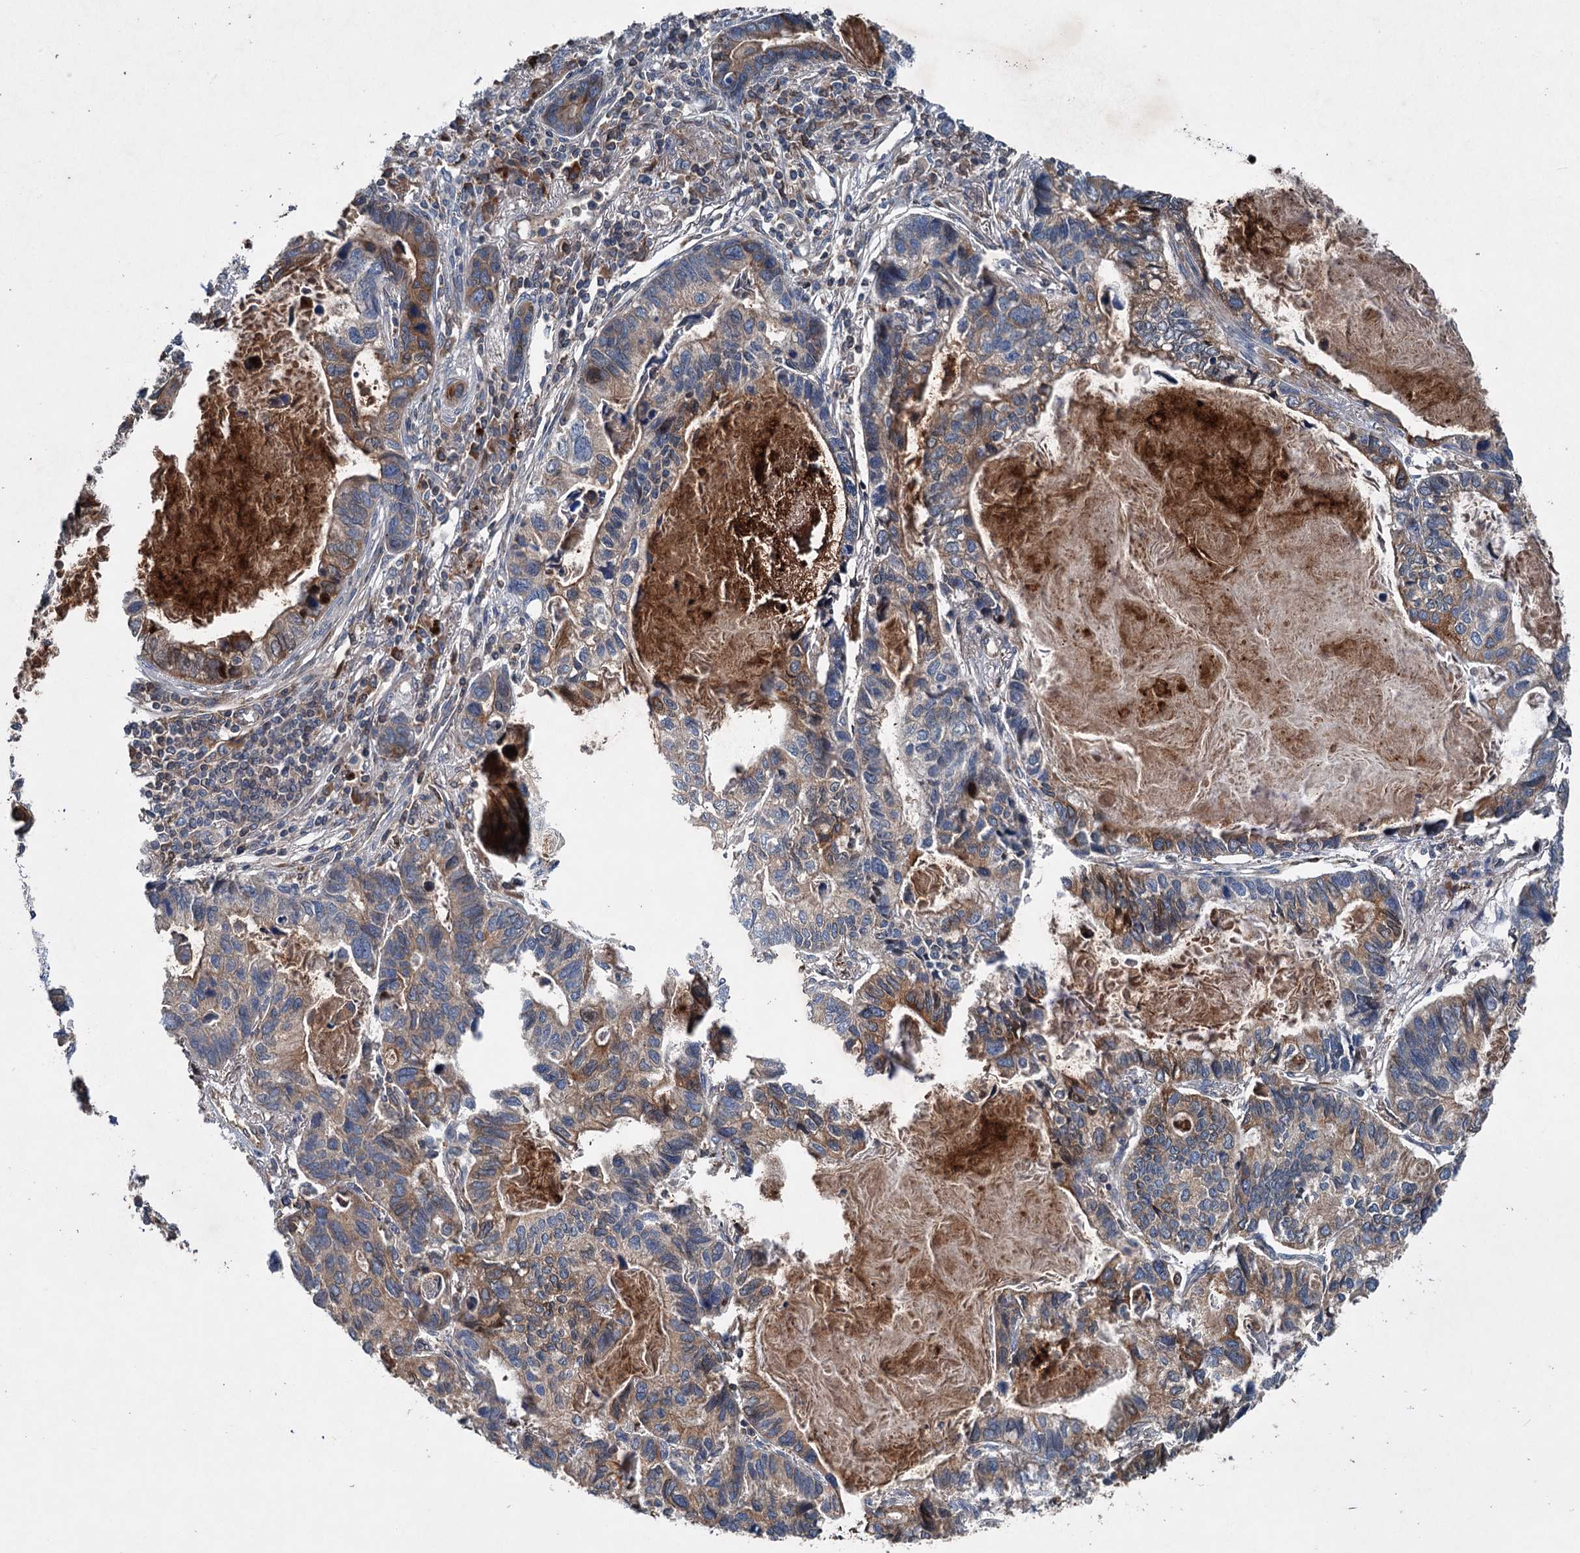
{"staining": {"intensity": "moderate", "quantity": "<25%", "location": "cytoplasmic/membranous"}, "tissue": "lung cancer", "cell_type": "Tumor cells", "image_type": "cancer", "snomed": [{"axis": "morphology", "description": "Adenocarcinoma, NOS"}, {"axis": "topography", "description": "Lung"}], "caption": "Immunohistochemical staining of lung cancer (adenocarcinoma) exhibits low levels of moderate cytoplasmic/membranous protein staining in approximately <25% of tumor cells. The staining is performed using DAB (3,3'-diaminobenzidine) brown chromogen to label protein expression. The nuclei are counter-stained blue using hematoxylin.", "gene": "TAPBPL", "patient": {"sex": "male", "age": 67}}